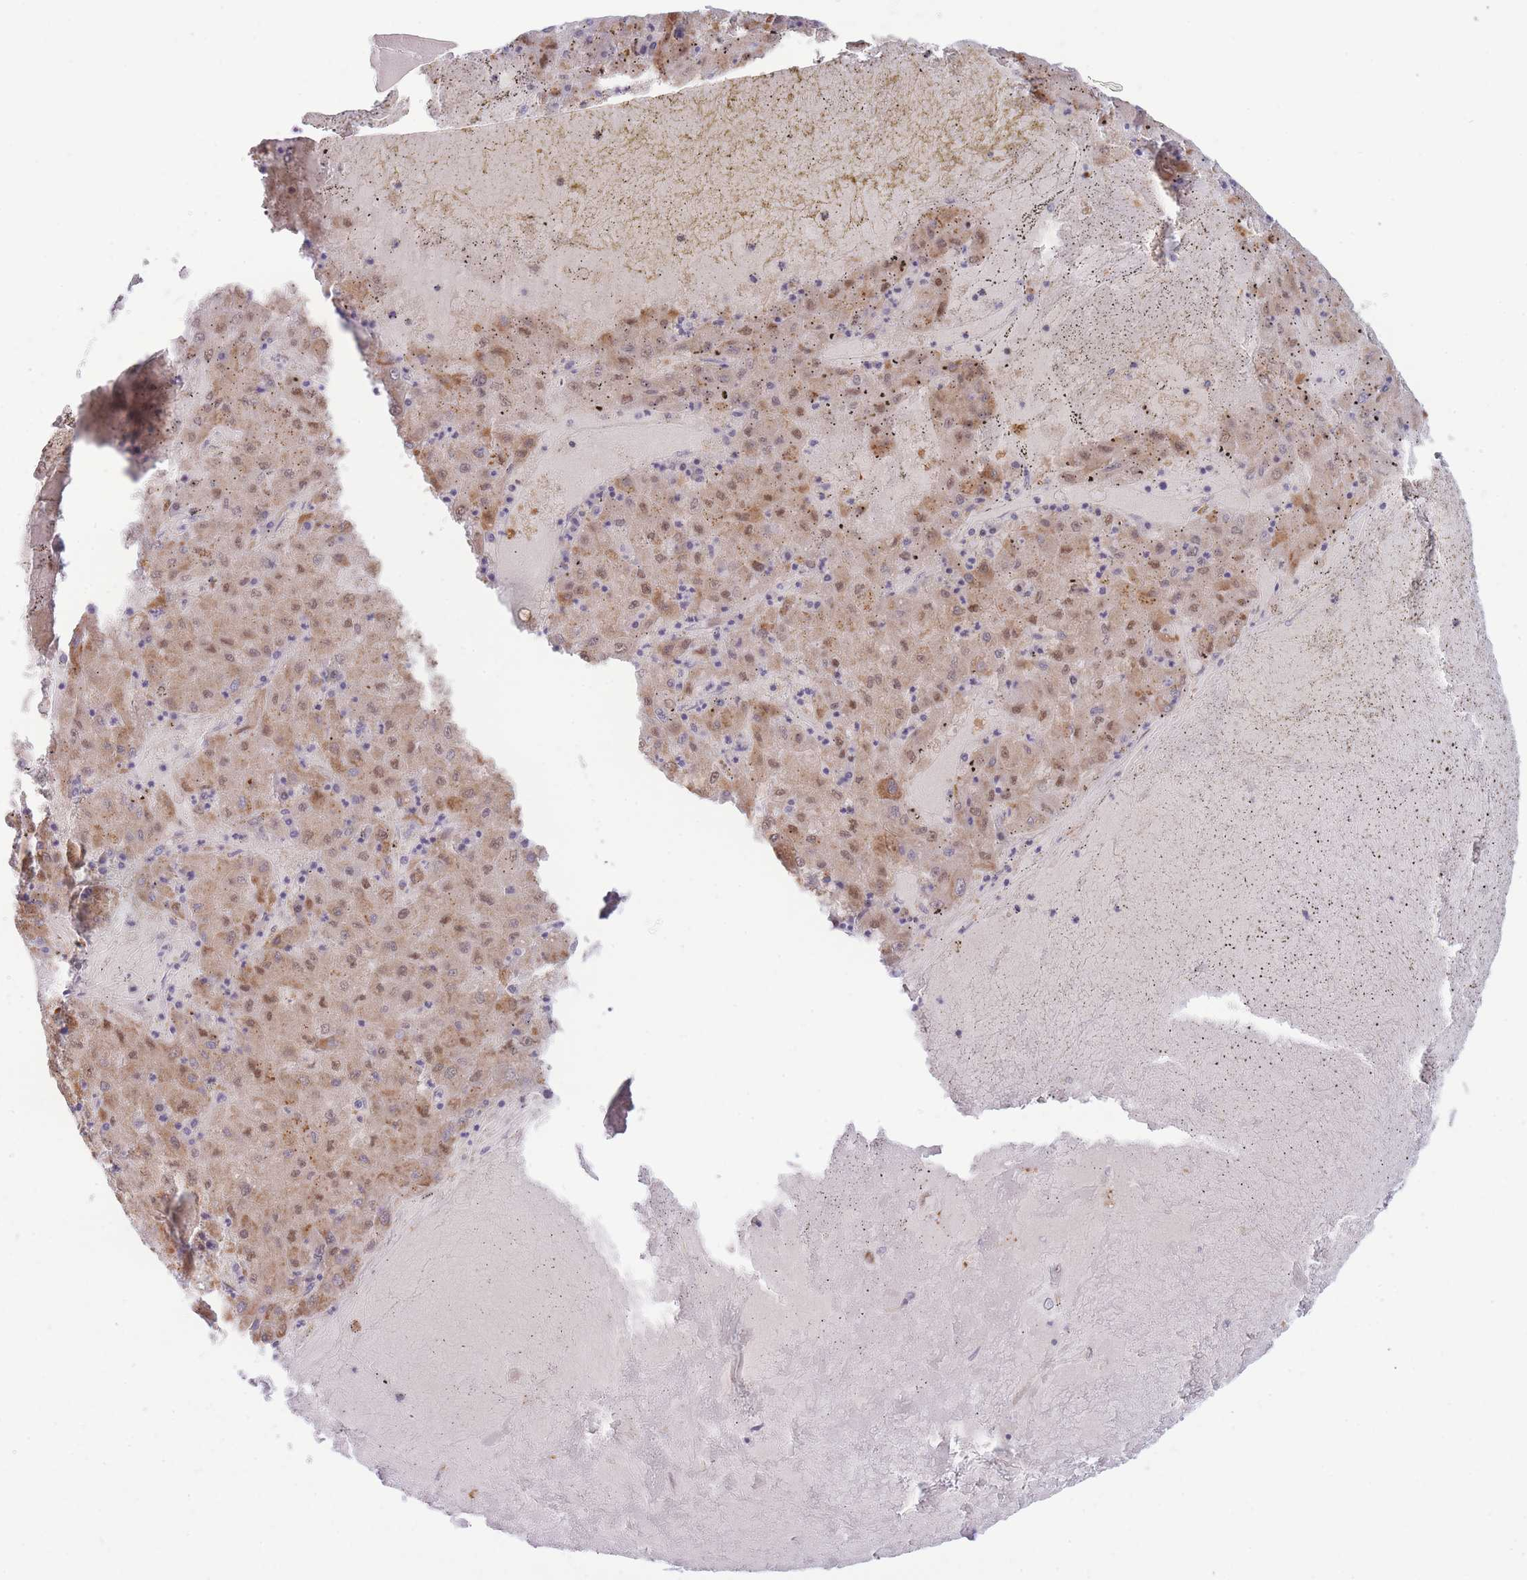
{"staining": {"intensity": "moderate", "quantity": ">75%", "location": "cytoplasmic/membranous,nuclear"}, "tissue": "liver cancer", "cell_type": "Tumor cells", "image_type": "cancer", "snomed": [{"axis": "morphology", "description": "Carcinoma, Hepatocellular, NOS"}, {"axis": "topography", "description": "Liver"}], "caption": "Tumor cells reveal medium levels of moderate cytoplasmic/membranous and nuclear positivity in about >75% of cells in liver cancer (hepatocellular carcinoma).", "gene": "DEAF1", "patient": {"sex": "male", "age": 72}}